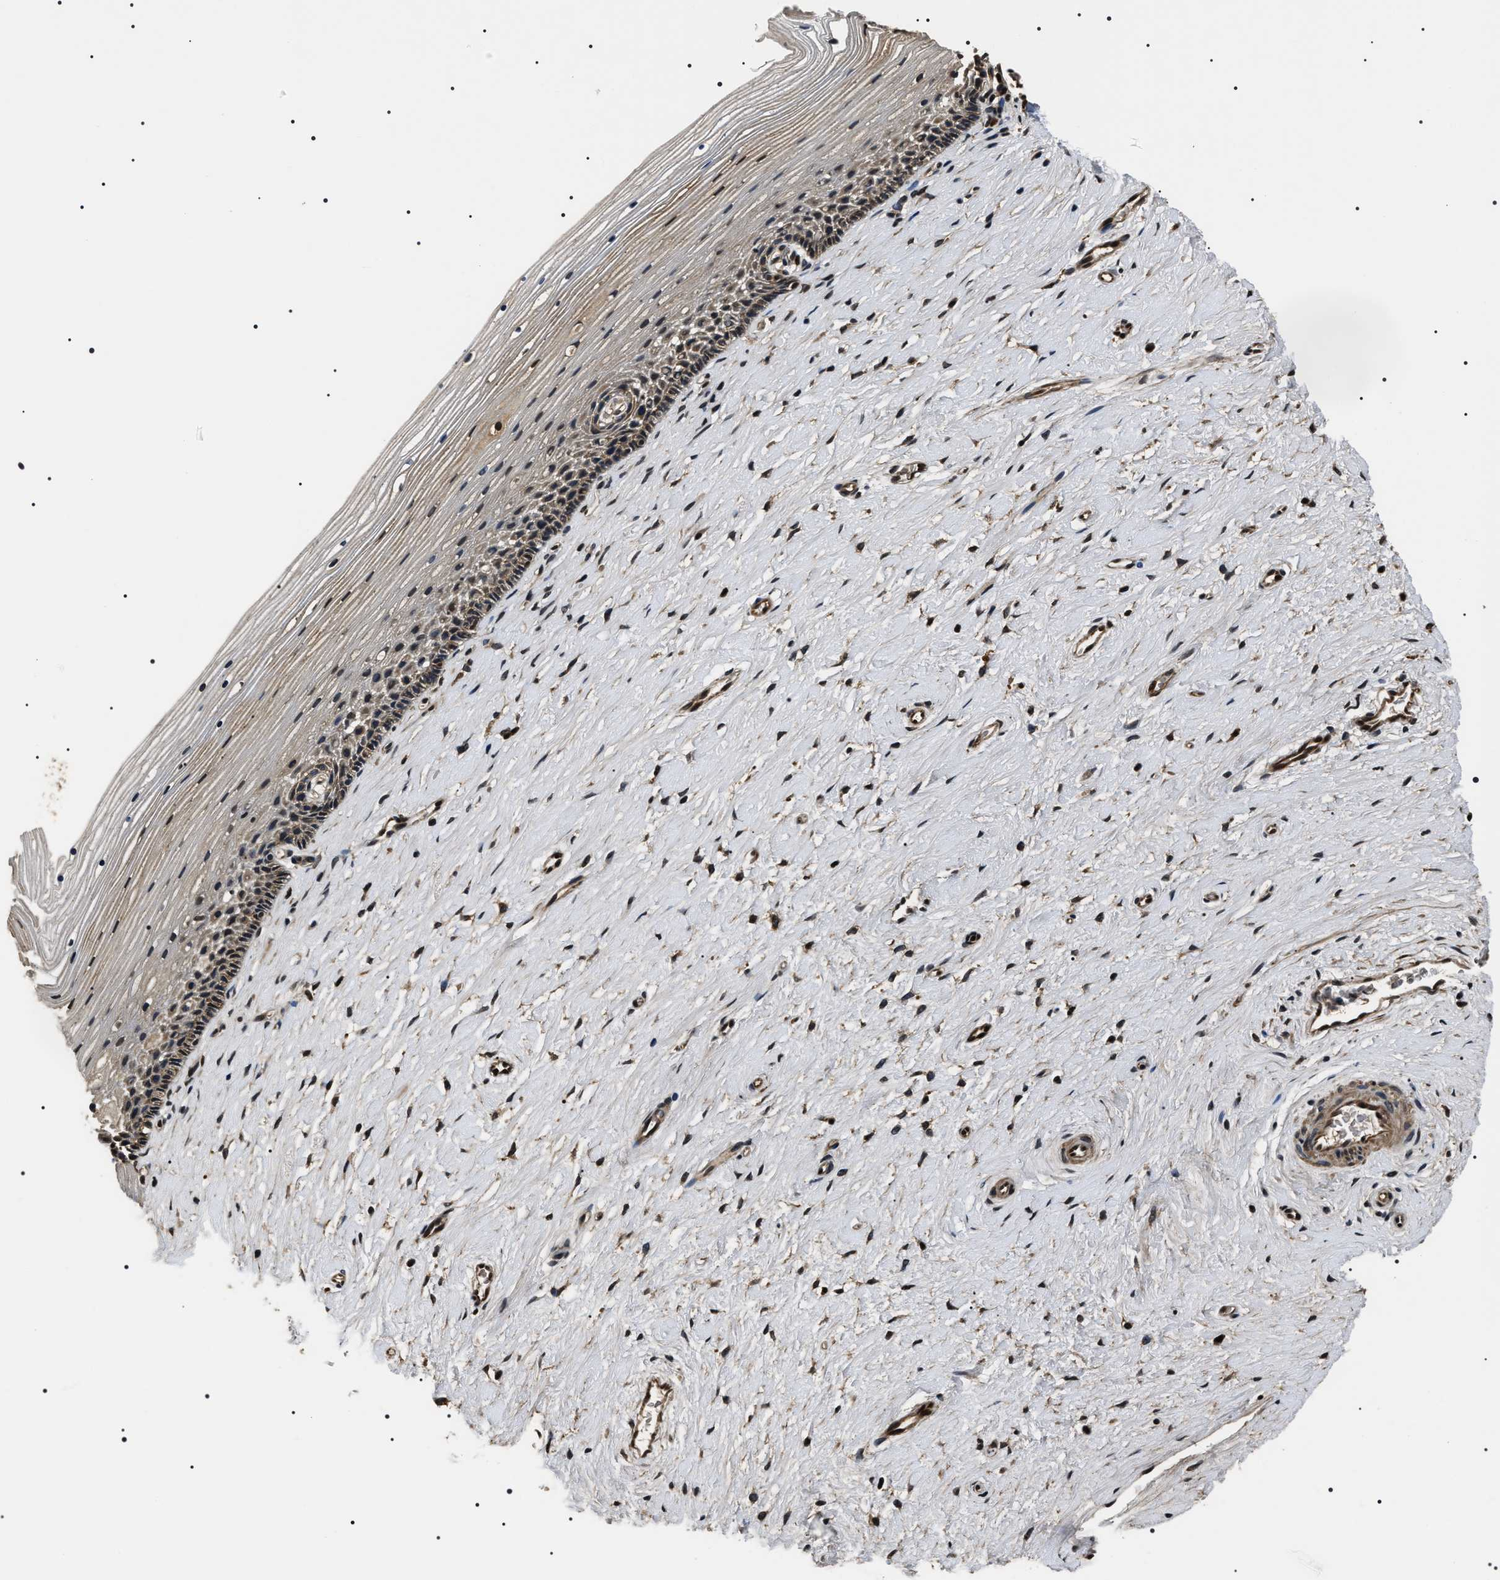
{"staining": {"intensity": "weak", "quantity": ">75%", "location": "cytoplasmic/membranous"}, "tissue": "cervix", "cell_type": "Squamous epithelial cells", "image_type": "normal", "snomed": [{"axis": "morphology", "description": "Normal tissue, NOS"}, {"axis": "topography", "description": "Cervix"}], "caption": "About >75% of squamous epithelial cells in unremarkable cervix exhibit weak cytoplasmic/membranous protein staining as visualized by brown immunohistochemical staining.", "gene": "ARHGAP22", "patient": {"sex": "female", "age": 39}}